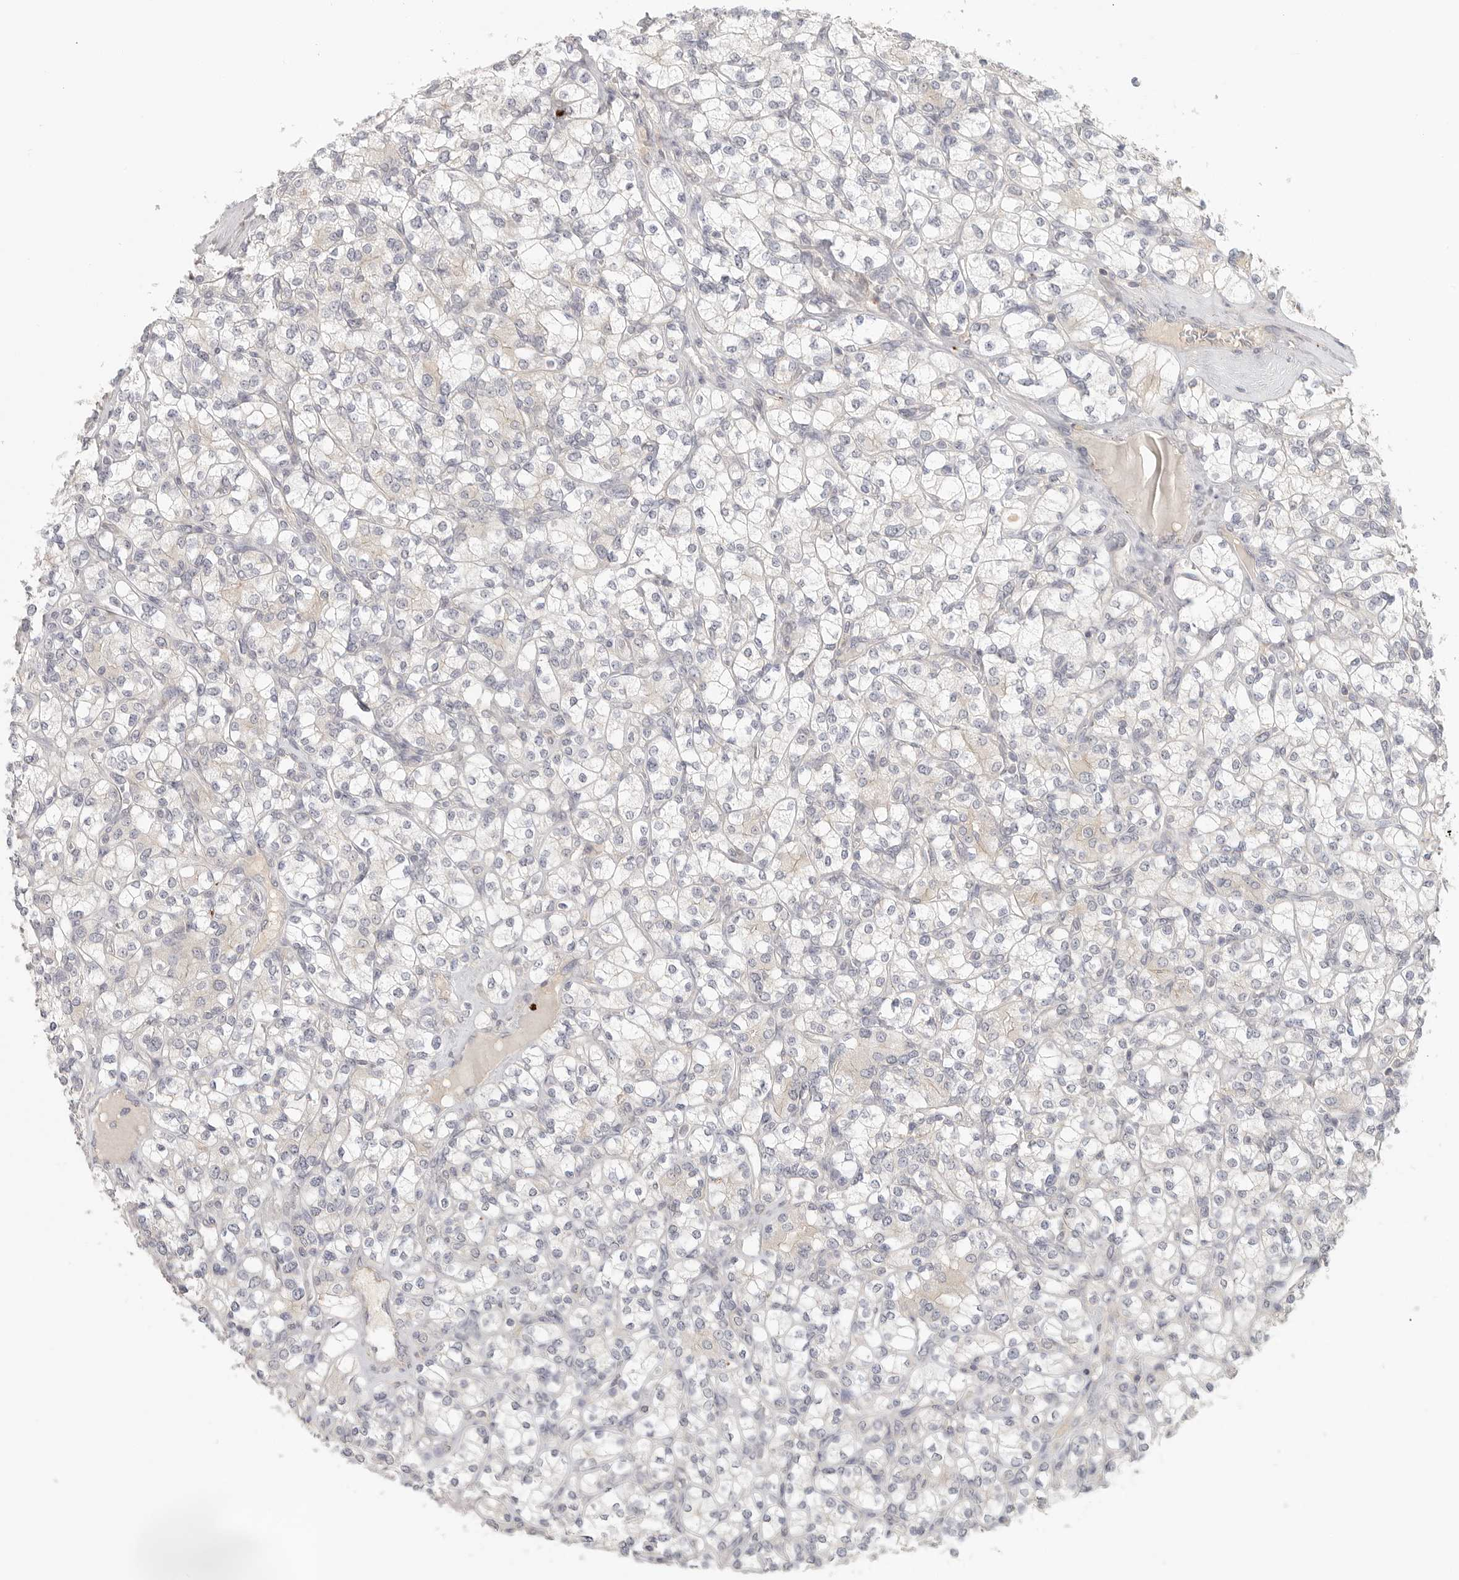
{"staining": {"intensity": "negative", "quantity": "none", "location": "none"}, "tissue": "renal cancer", "cell_type": "Tumor cells", "image_type": "cancer", "snomed": [{"axis": "morphology", "description": "Adenocarcinoma, NOS"}, {"axis": "topography", "description": "Kidney"}], "caption": "Tumor cells are negative for brown protein staining in renal adenocarcinoma.", "gene": "HDAC6", "patient": {"sex": "male", "age": 77}}